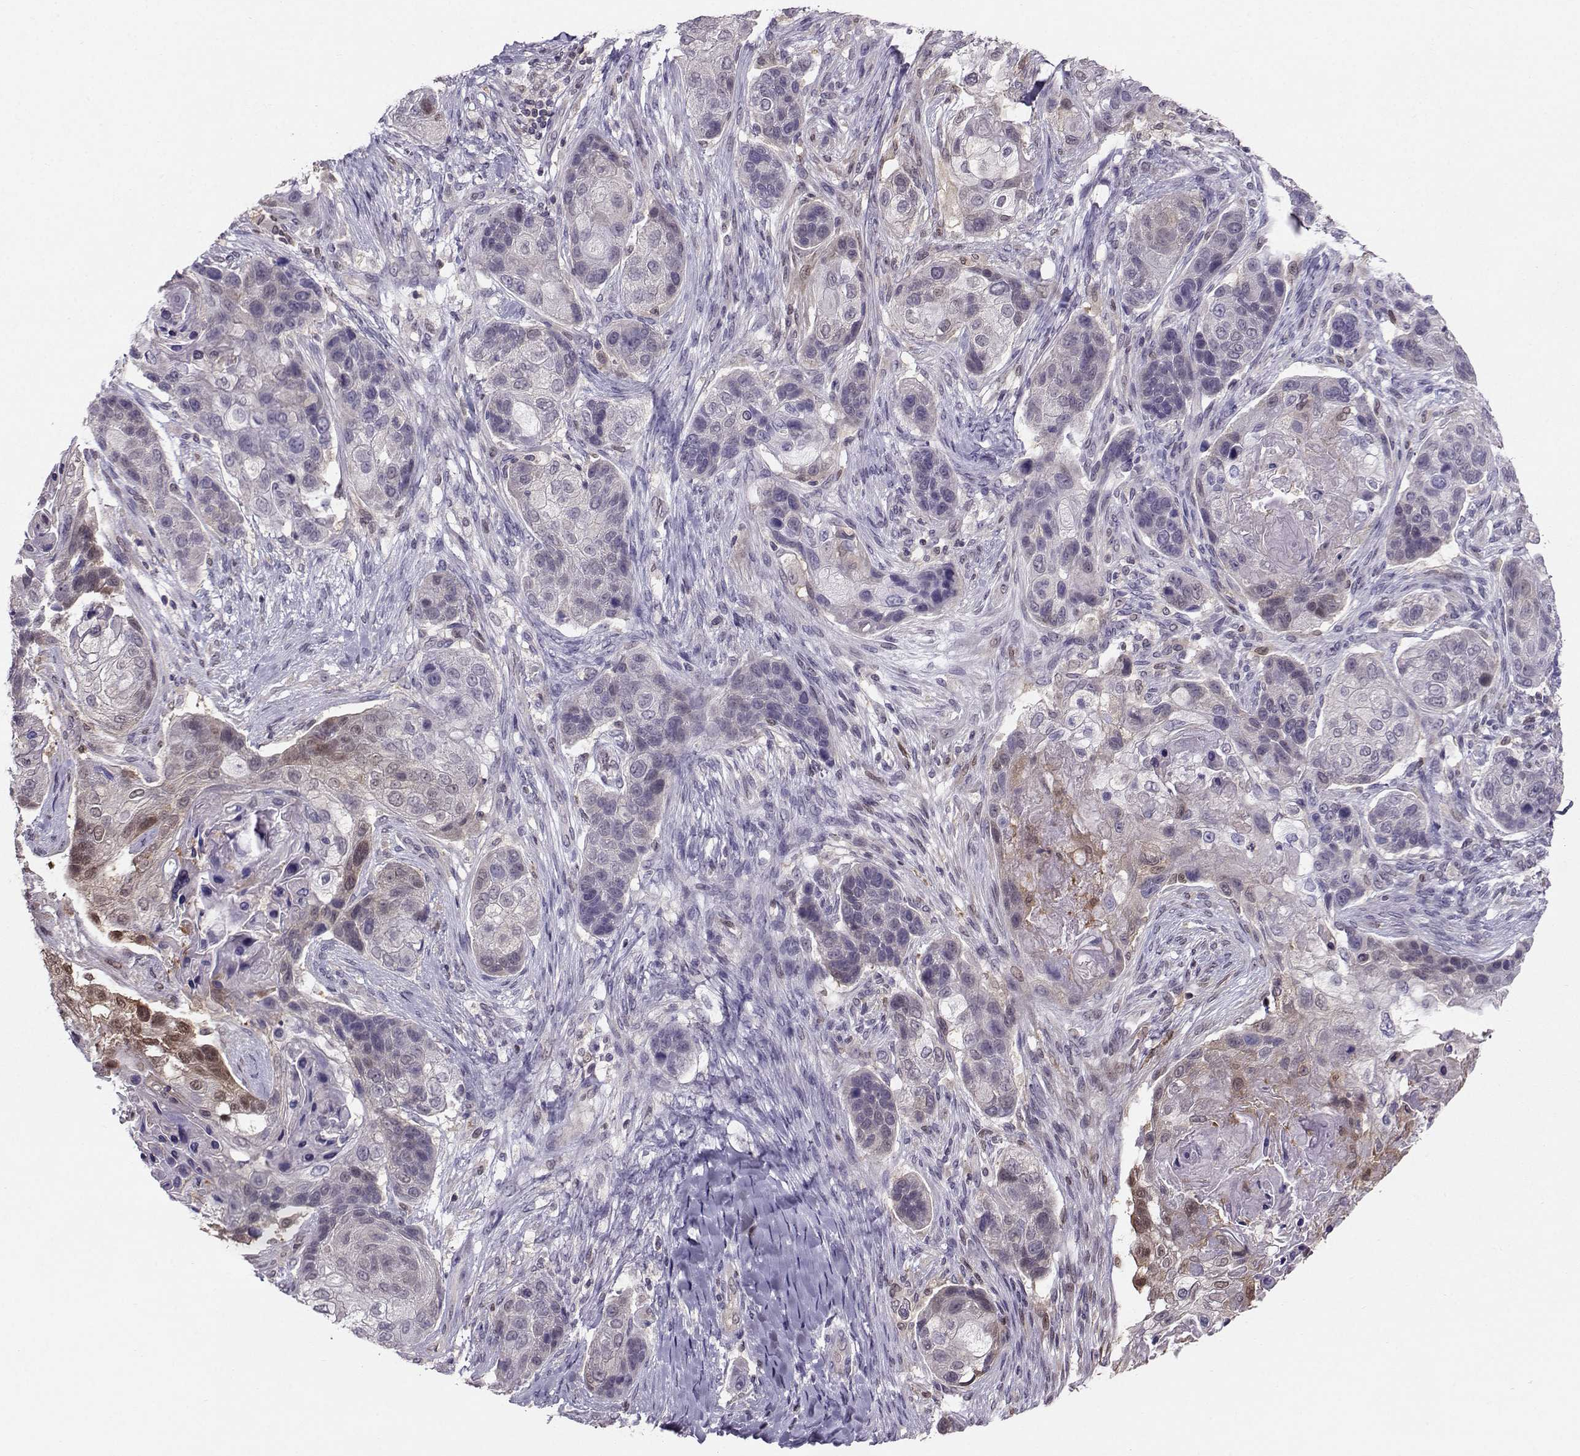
{"staining": {"intensity": "negative", "quantity": "none", "location": "none"}, "tissue": "lung cancer", "cell_type": "Tumor cells", "image_type": "cancer", "snomed": [{"axis": "morphology", "description": "Squamous cell carcinoma, NOS"}, {"axis": "topography", "description": "Lung"}], "caption": "There is no significant staining in tumor cells of lung cancer (squamous cell carcinoma). (Stains: DAB (3,3'-diaminobenzidine) immunohistochemistry with hematoxylin counter stain, Microscopy: brightfield microscopy at high magnification).", "gene": "PGK1", "patient": {"sex": "male", "age": 69}}